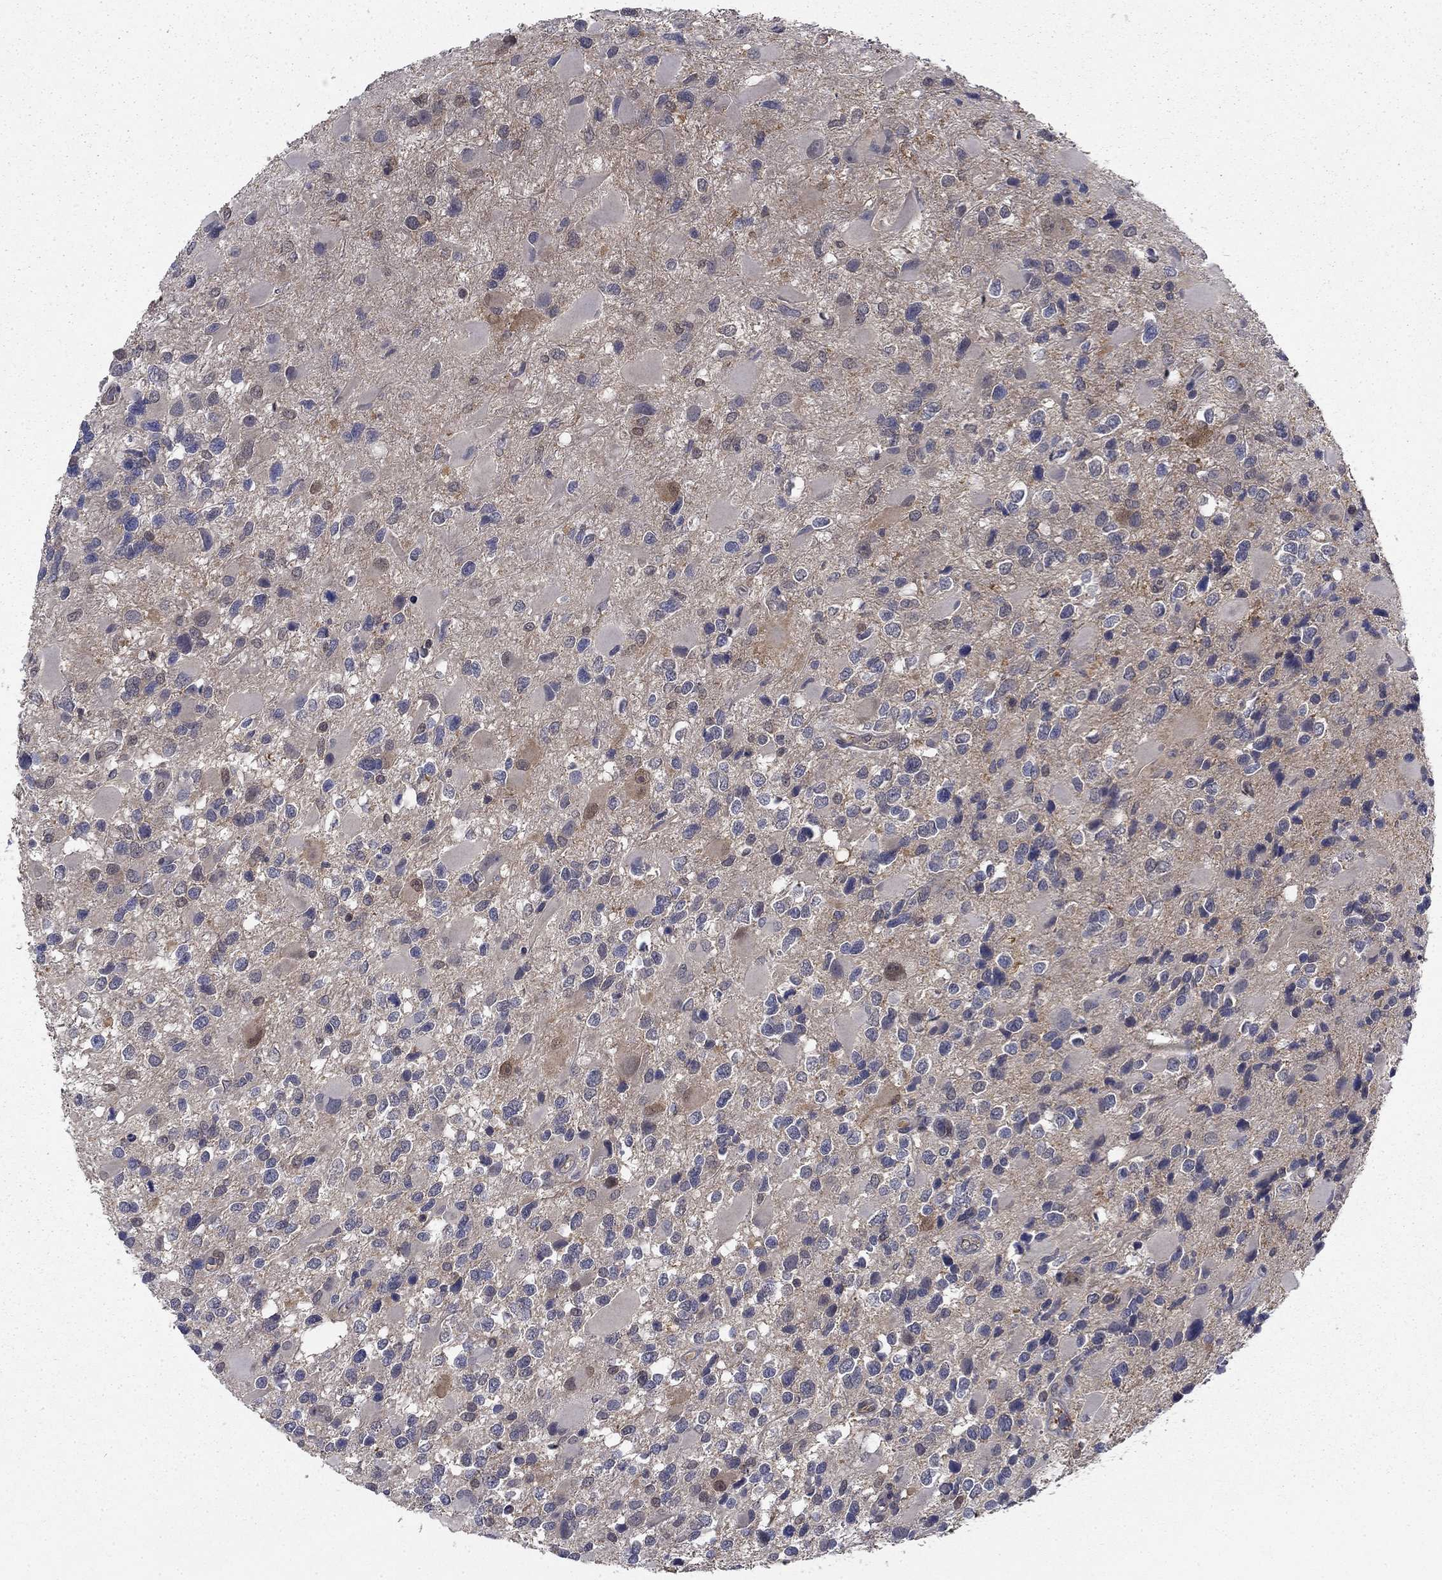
{"staining": {"intensity": "negative", "quantity": "none", "location": "none"}, "tissue": "glioma", "cell_type": "Tumor cells", "image_type": "cancer", "snomed": [{"axis": "morphology", "description": "Glioma, malignant, Low grade"}, {"axis": "topography", "description": "Brain"}], "caption": "Malignant glioma (low-grade) stained for a protein using IHC shows no positivity tumor cells.", "gene": "NIT2", "patient": {"sex": "female", "age": 32}}